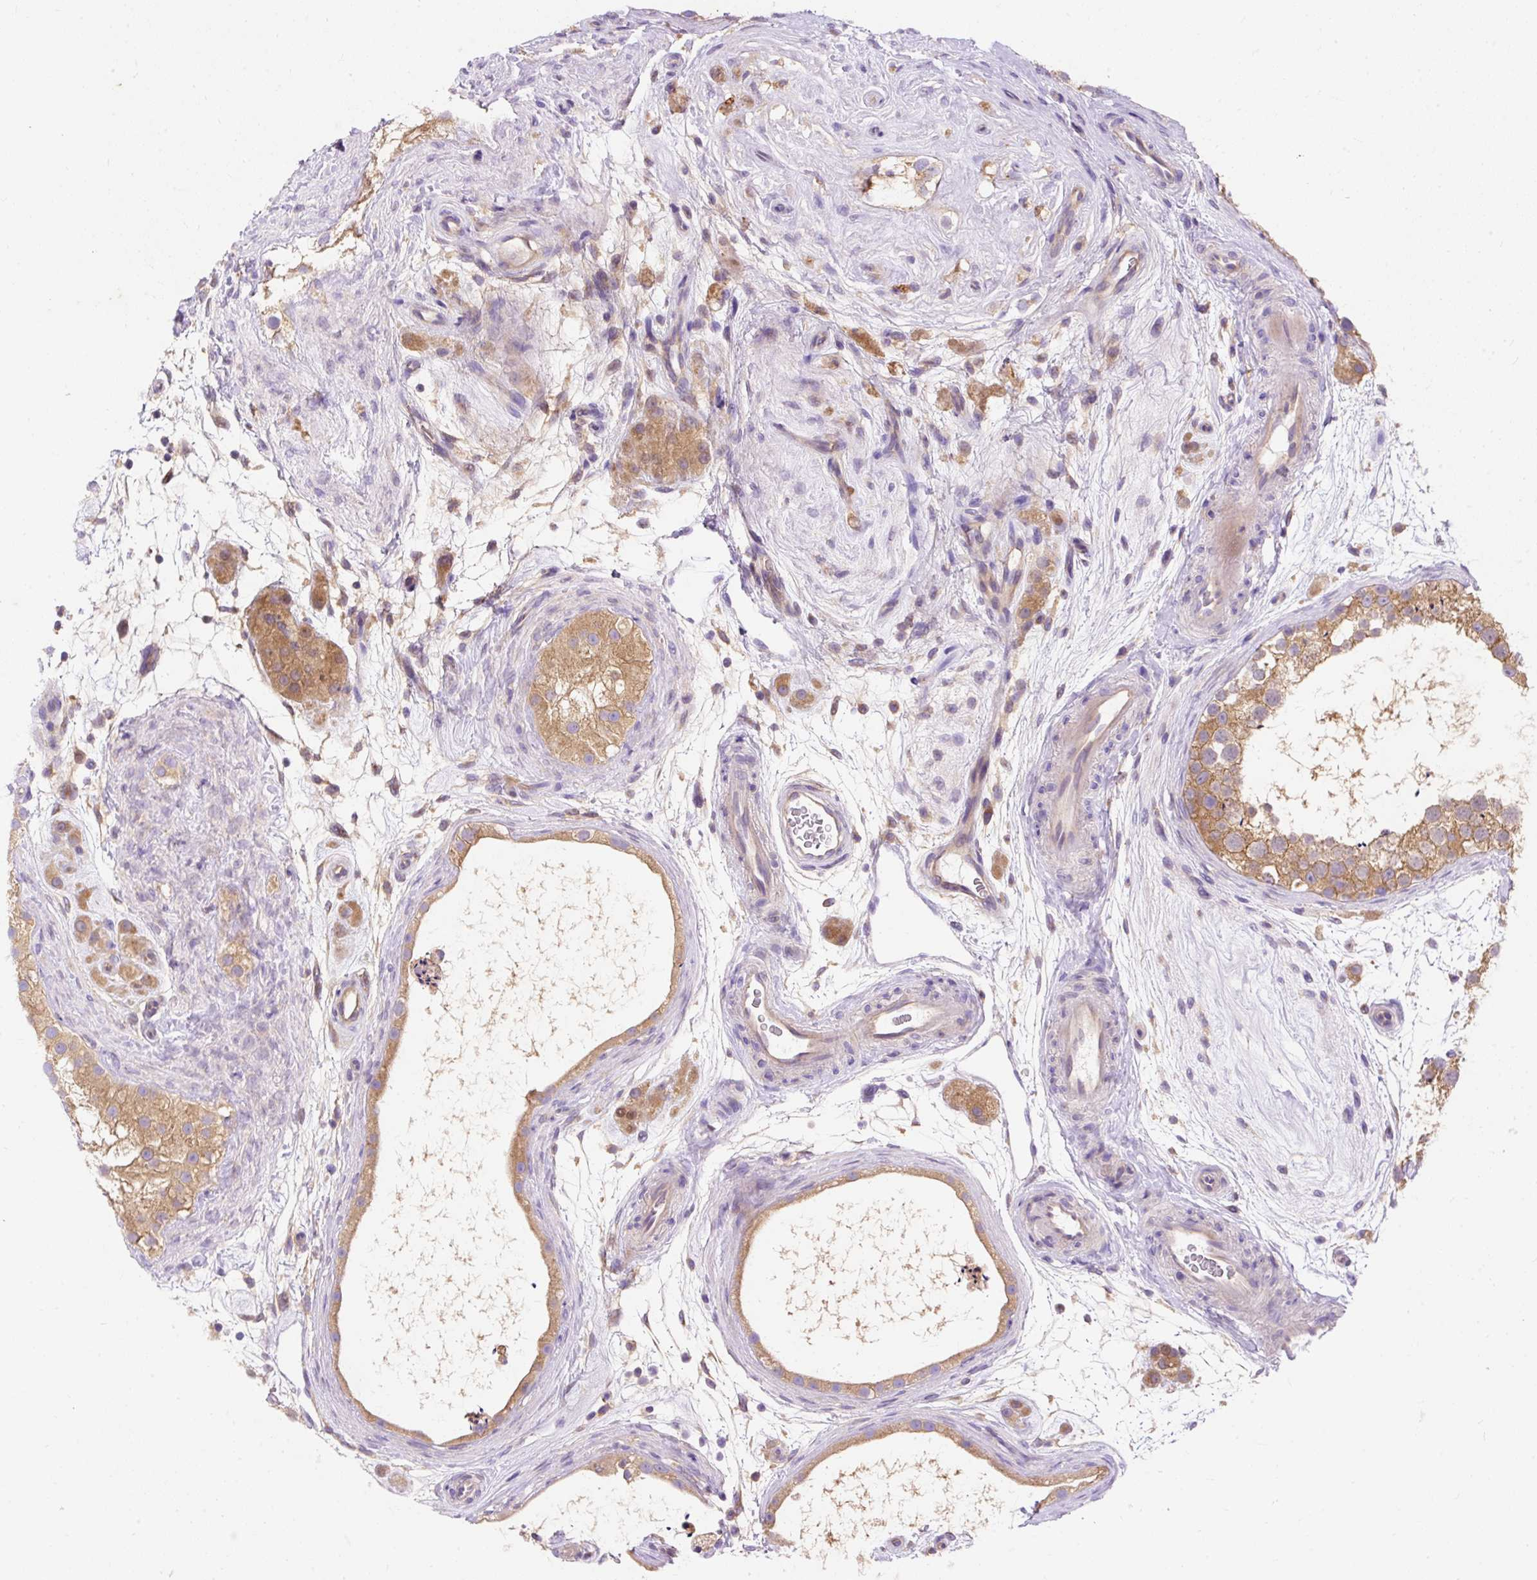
{"staining": {"intensity": "moderate", "quantity": "25%-75%", "location": "cytoplasmic/membranous"}, "tissue": "testis", "cell_type": "Cells in seminiferous ducts", "image_type": "normal", "snomed": [{"axis": "morphology", "description": "Normal tissue, NOS"}, {"axis": "topography", "description": "Testis"}], "caption": "This image demonstrates normal testis stained with immunohistochemistry to label a protein in brown. The cytoplasmic/membranous of cells in seminiferous ducts show moderate positivity for the protein. Nuclei are counter-stained blue.", "gene": "OR4K15", "patient": {"sex": "male", "age": 41}}